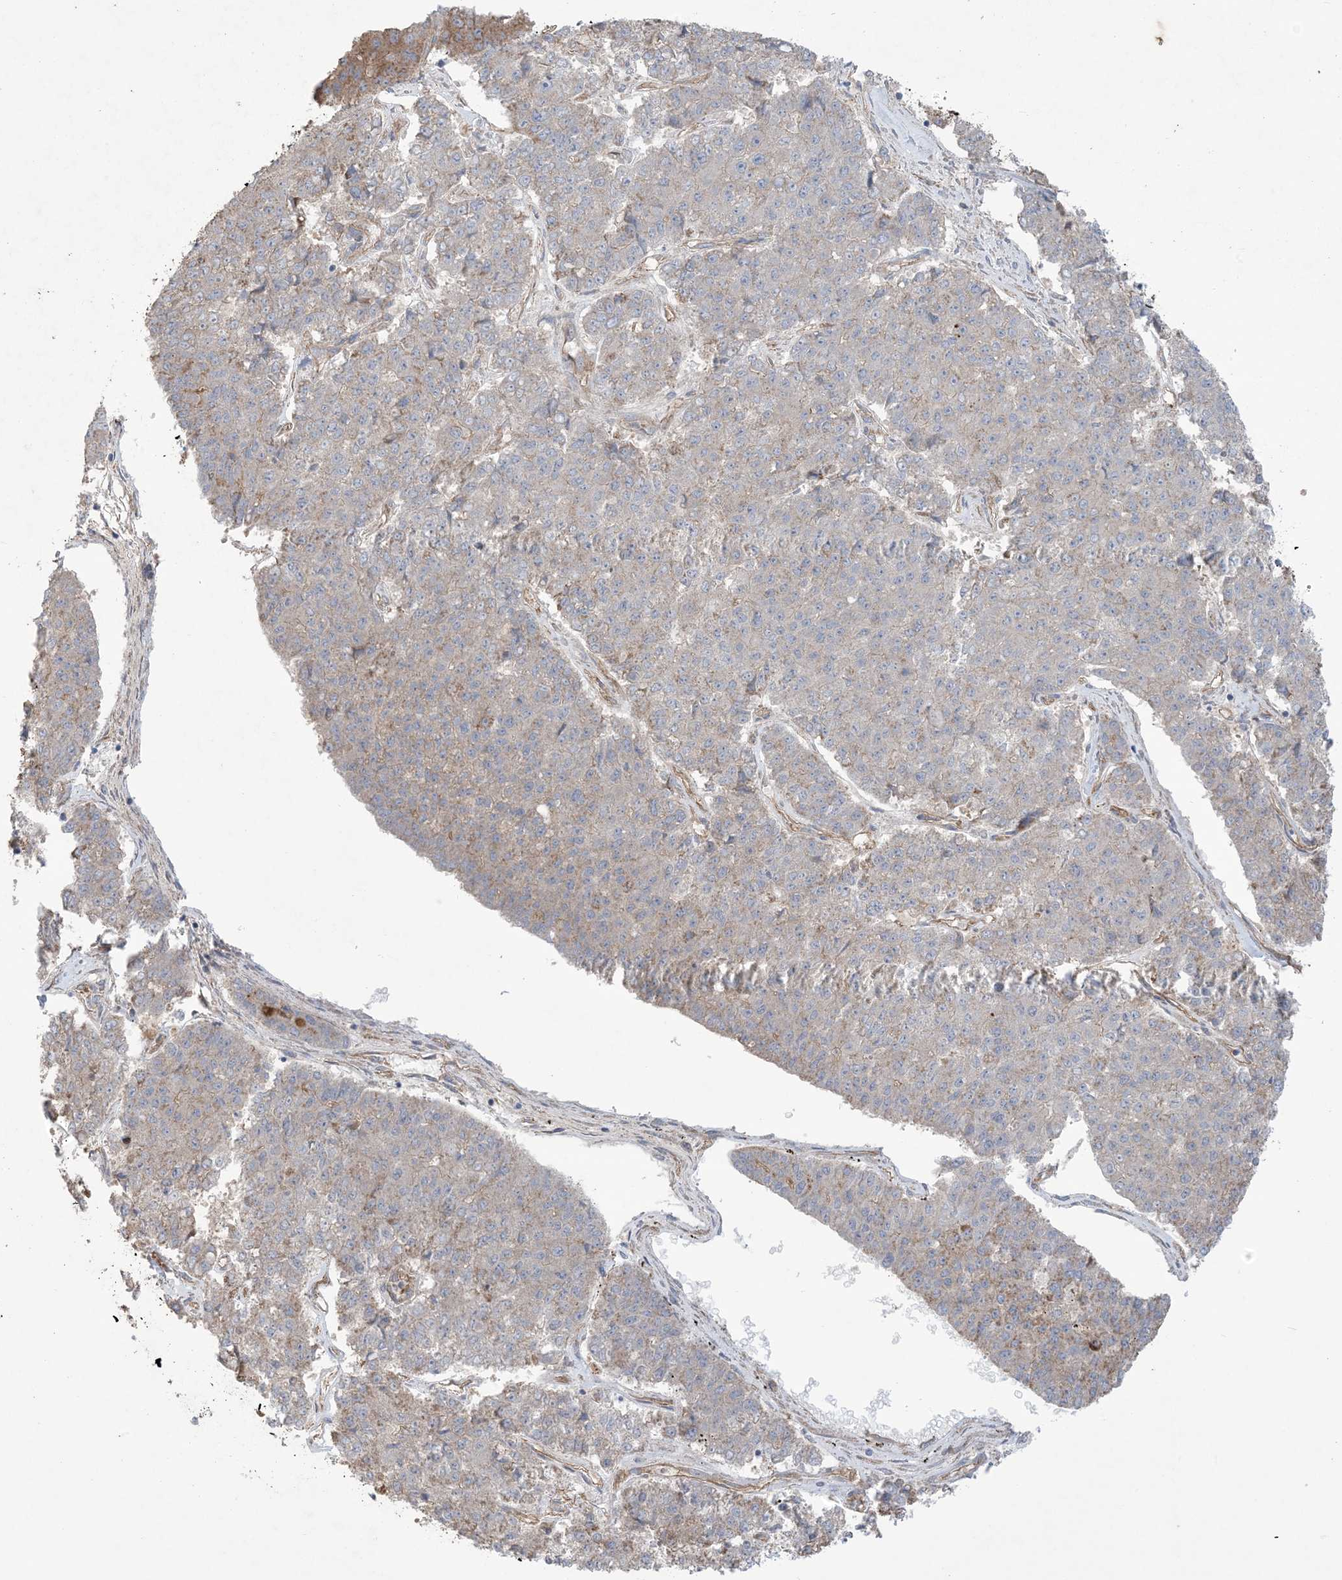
{"staining": {"intensity": "moderate", "quantity": "25%-75%", "location": "cytoplasmic/membranous"}, "tissue": "pancreatic cancer", "cell_type": "Tumor cells", "image_type": "cancer", "snomed": [{"axis": "morphology", "description": "Adenocarcinoma, NOS"}, {"axis": "topography", "description": "Pancreas"}], "caption": "Tumor cells demonstrate medium levels of moderate cytoplasmic/membranous positivity in approximately 25%-75% of cells in human pancreatic cancer. The protein of interest is stained brown, and the nuclei are stained in blue (DAB IHC with brightfield microscopy, high magnification).", "gene": "CCNY", "patient": {"sex": "male", "age": 50}}